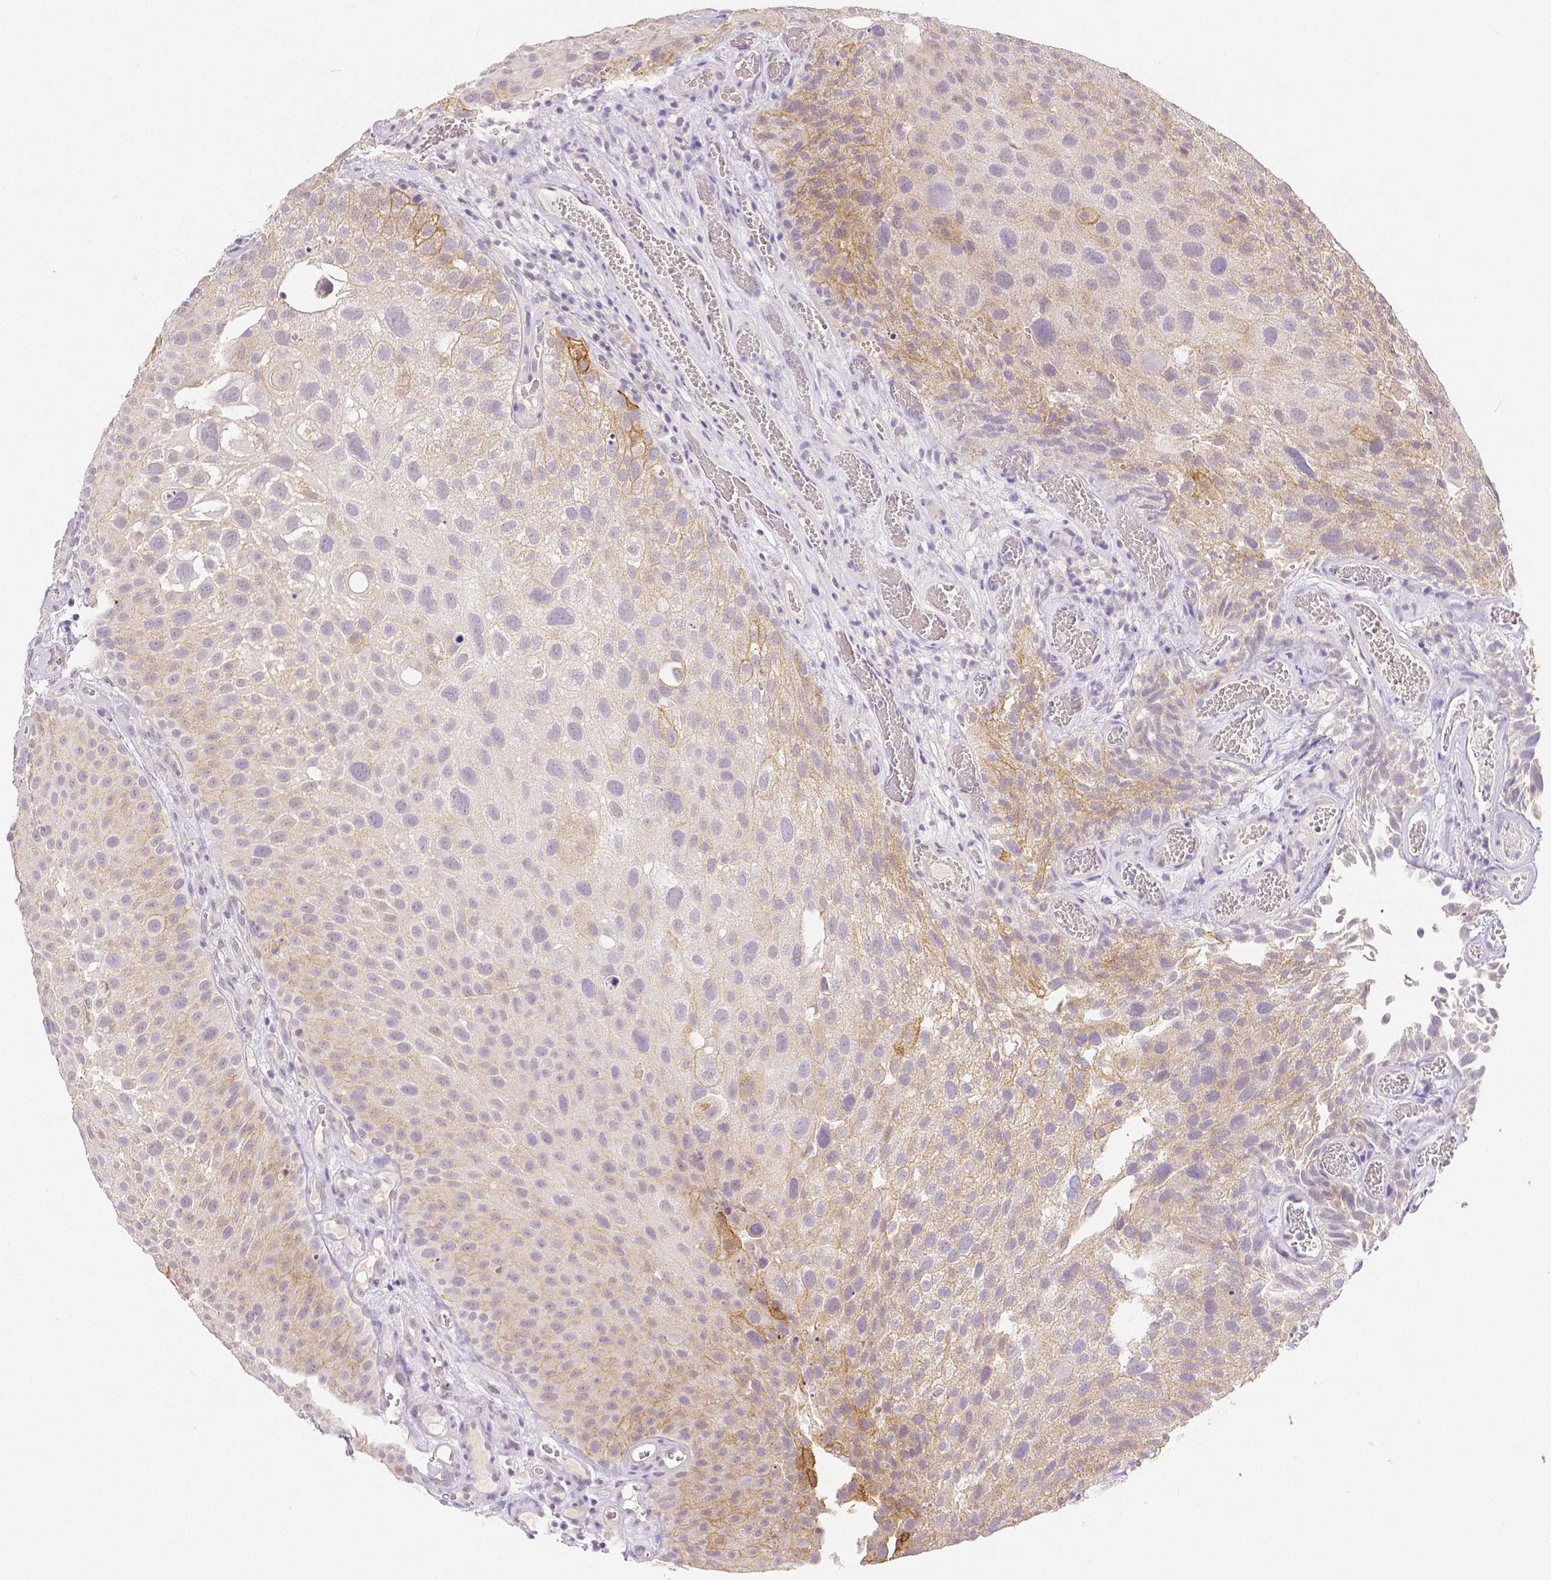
{"staining": {"intensity": "moderate", "quantity": "<25%", "location": "cytoplasmic/membranous"}, "tissue": "urothelial cancer", "cell_type": "Tumor cells", "image_type": "cancer", "snomed": [{"axis": "morphology", "description": "Urothelial carcinoma, Low grade"}, {"axis": "topography", "description": "Urinary bladder"}], "caption": "Immunohistochemical staining of human urothelial cancer demonstrates low levels of moderate cytoplasmic/membranous protein positivity in about <25% of tumor cells. (DAB (3,3'-diaminobenzidine) = brown stain, brightfield microscopy at high magnification).", "gene": "OCLN", "patient": {"sex": "male", "age": 72}}